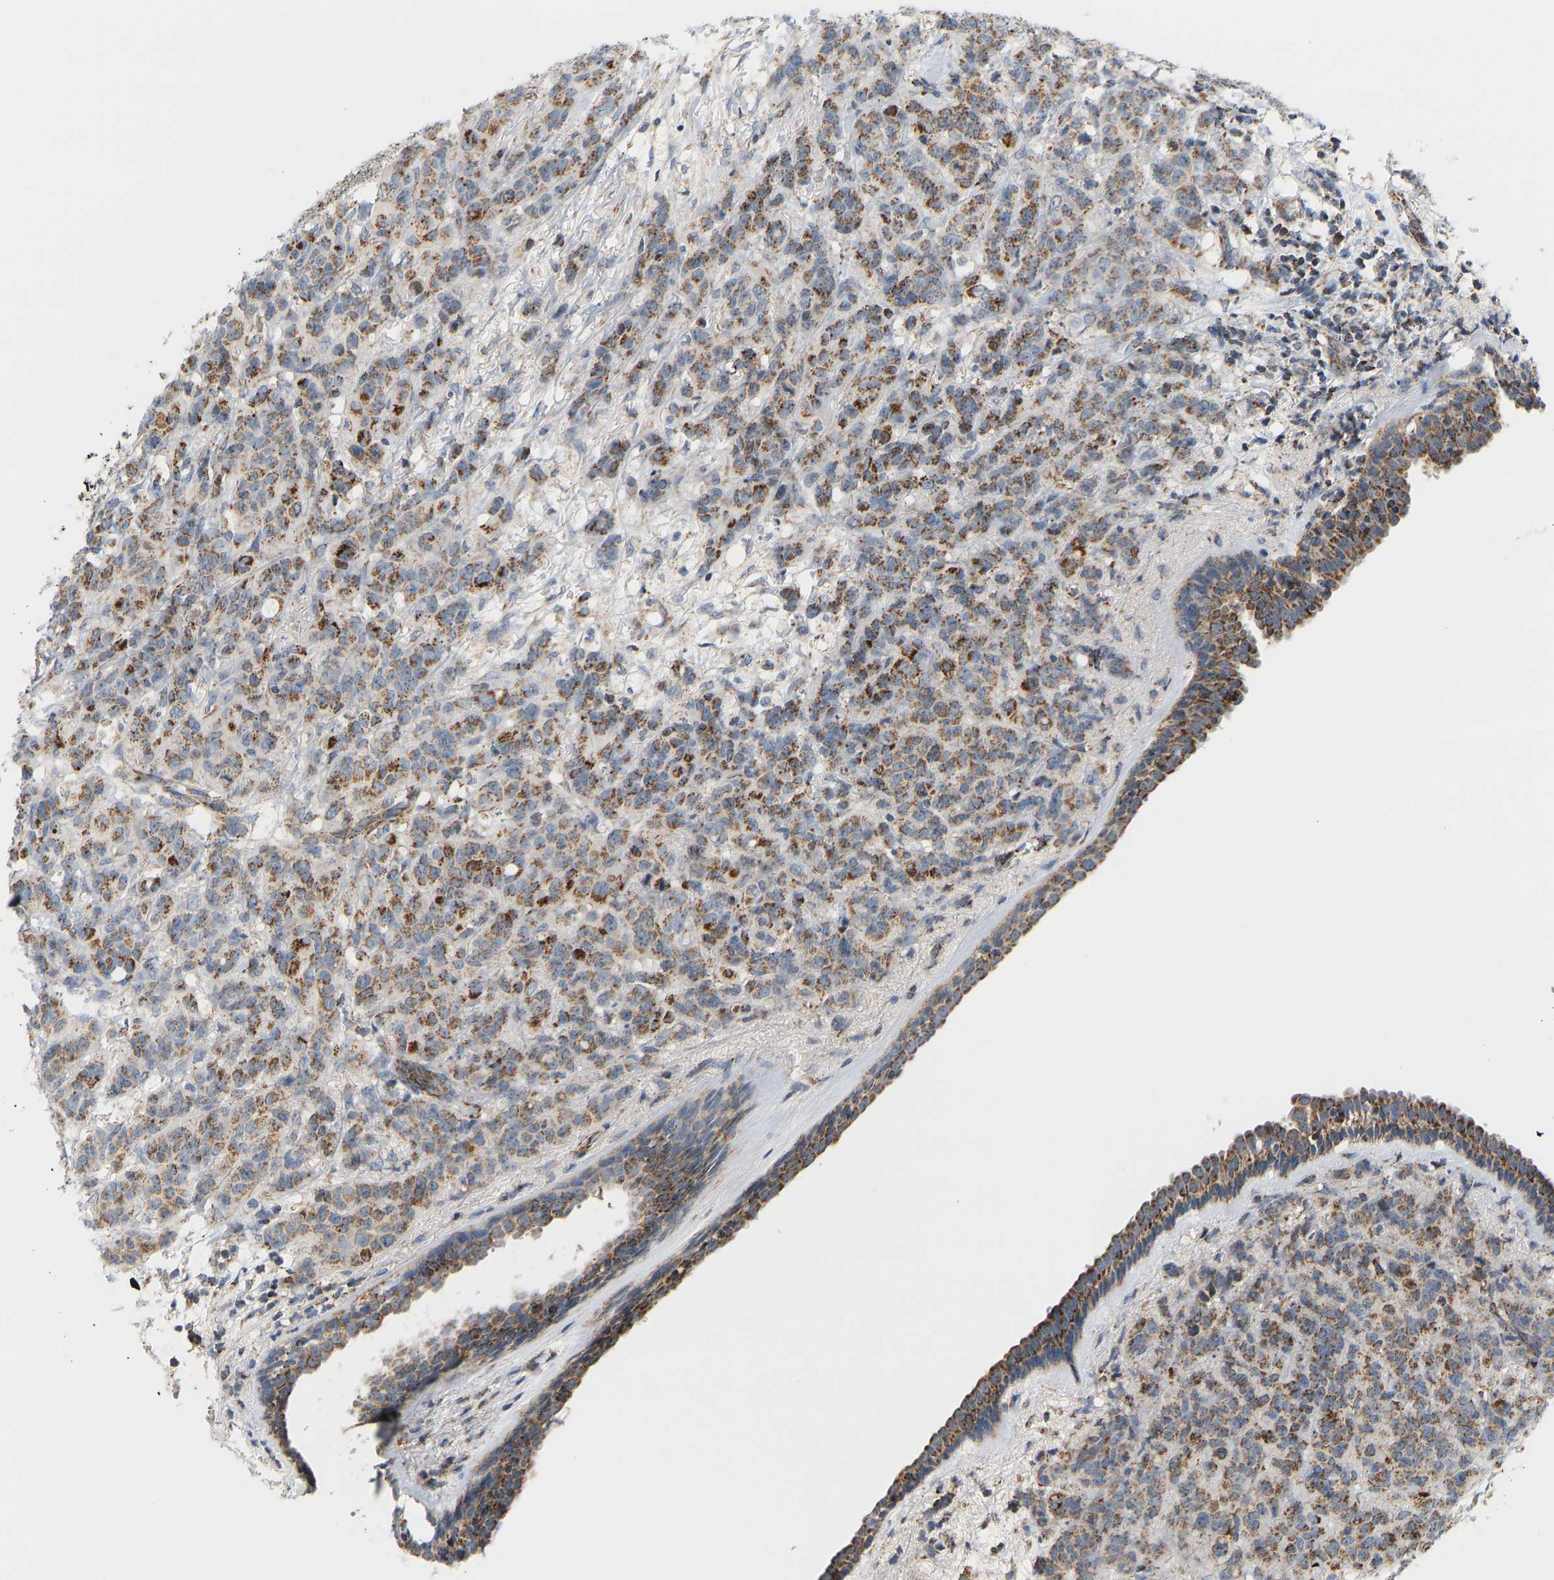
{"staining": {"intensity": "moderate", "quantity": ">75%", "location": "cytoplasmic/membranous"}, "tissue": "breast cancer", "cell_type": "Tumor cells", "image_type": "cancer", "snomed": [{"axis": "morphology", "description": "Normal tissue, NOS"}, {"axis": "morphology", "description": "Duct carcinoma"}, {"axis": "topography", "description": "Breast"}], "caption": "Infiltrating ductal carcinoma (breast) stained for a protein exhibits moderate cytoplasmic/membranous positivity in tumor cells.", "gene": "GPSM2", "patient": {"sex": "female", "age": 40}}